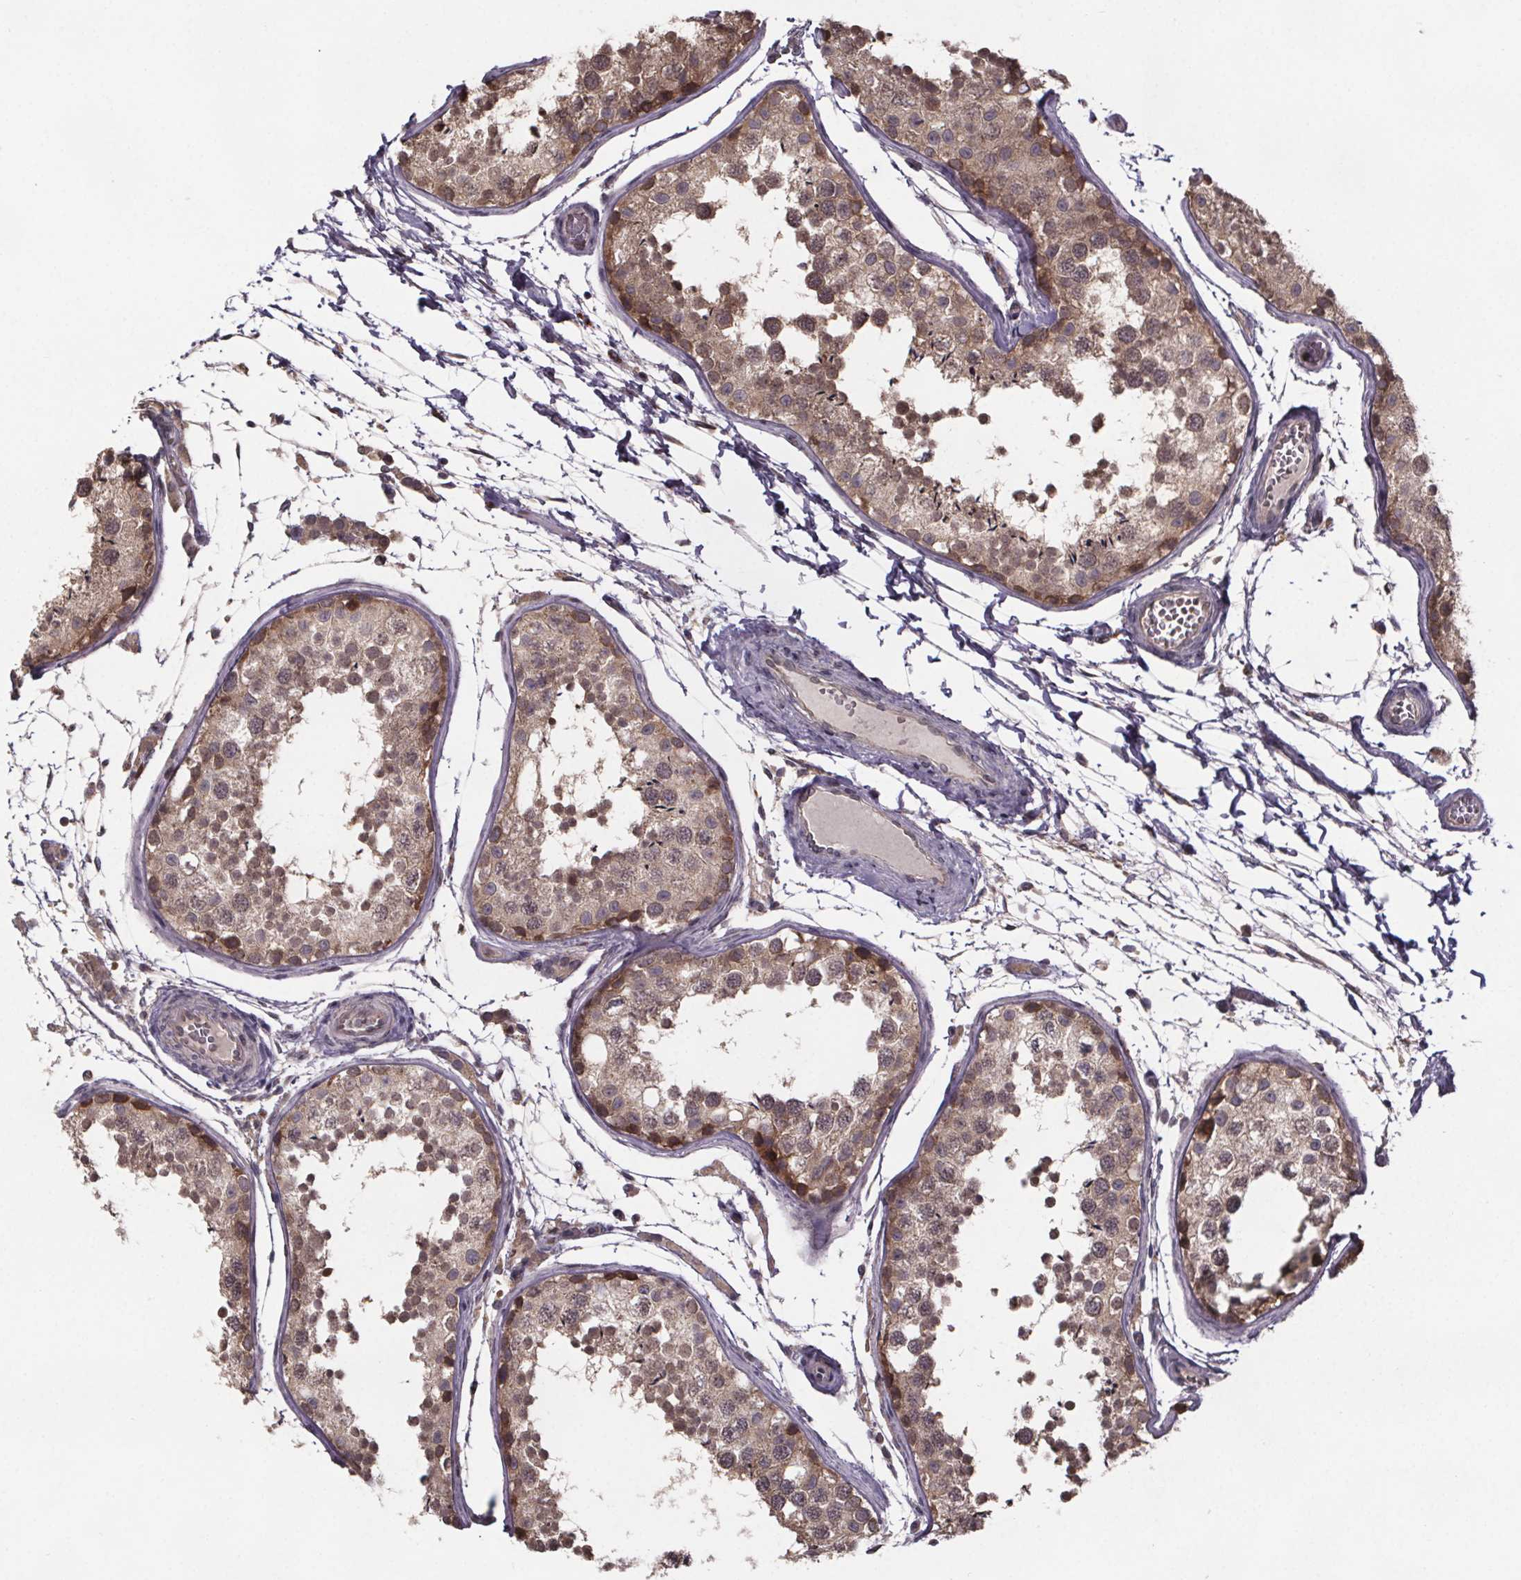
{"staining": {"intensity": "moderate", "quantity": ">75%", "location": "cytoplasmic/membranous"}, "tissue": "testis", "cell_type": "Cells in seminiferous ducts", "image_type": "normal", "snomed": [{"axis": "morphology", "description": "Normal tissue, NOS"}, {"axis": "topography", "description": "Testis"}], "caption": "The image shows a brown stain indicating the presence of a protein in the cytoplasmic/membranous of cells in seminiferous ducts in testis.", "gene": "SAT1", "patient": {"sex": "male", "age": 29}}